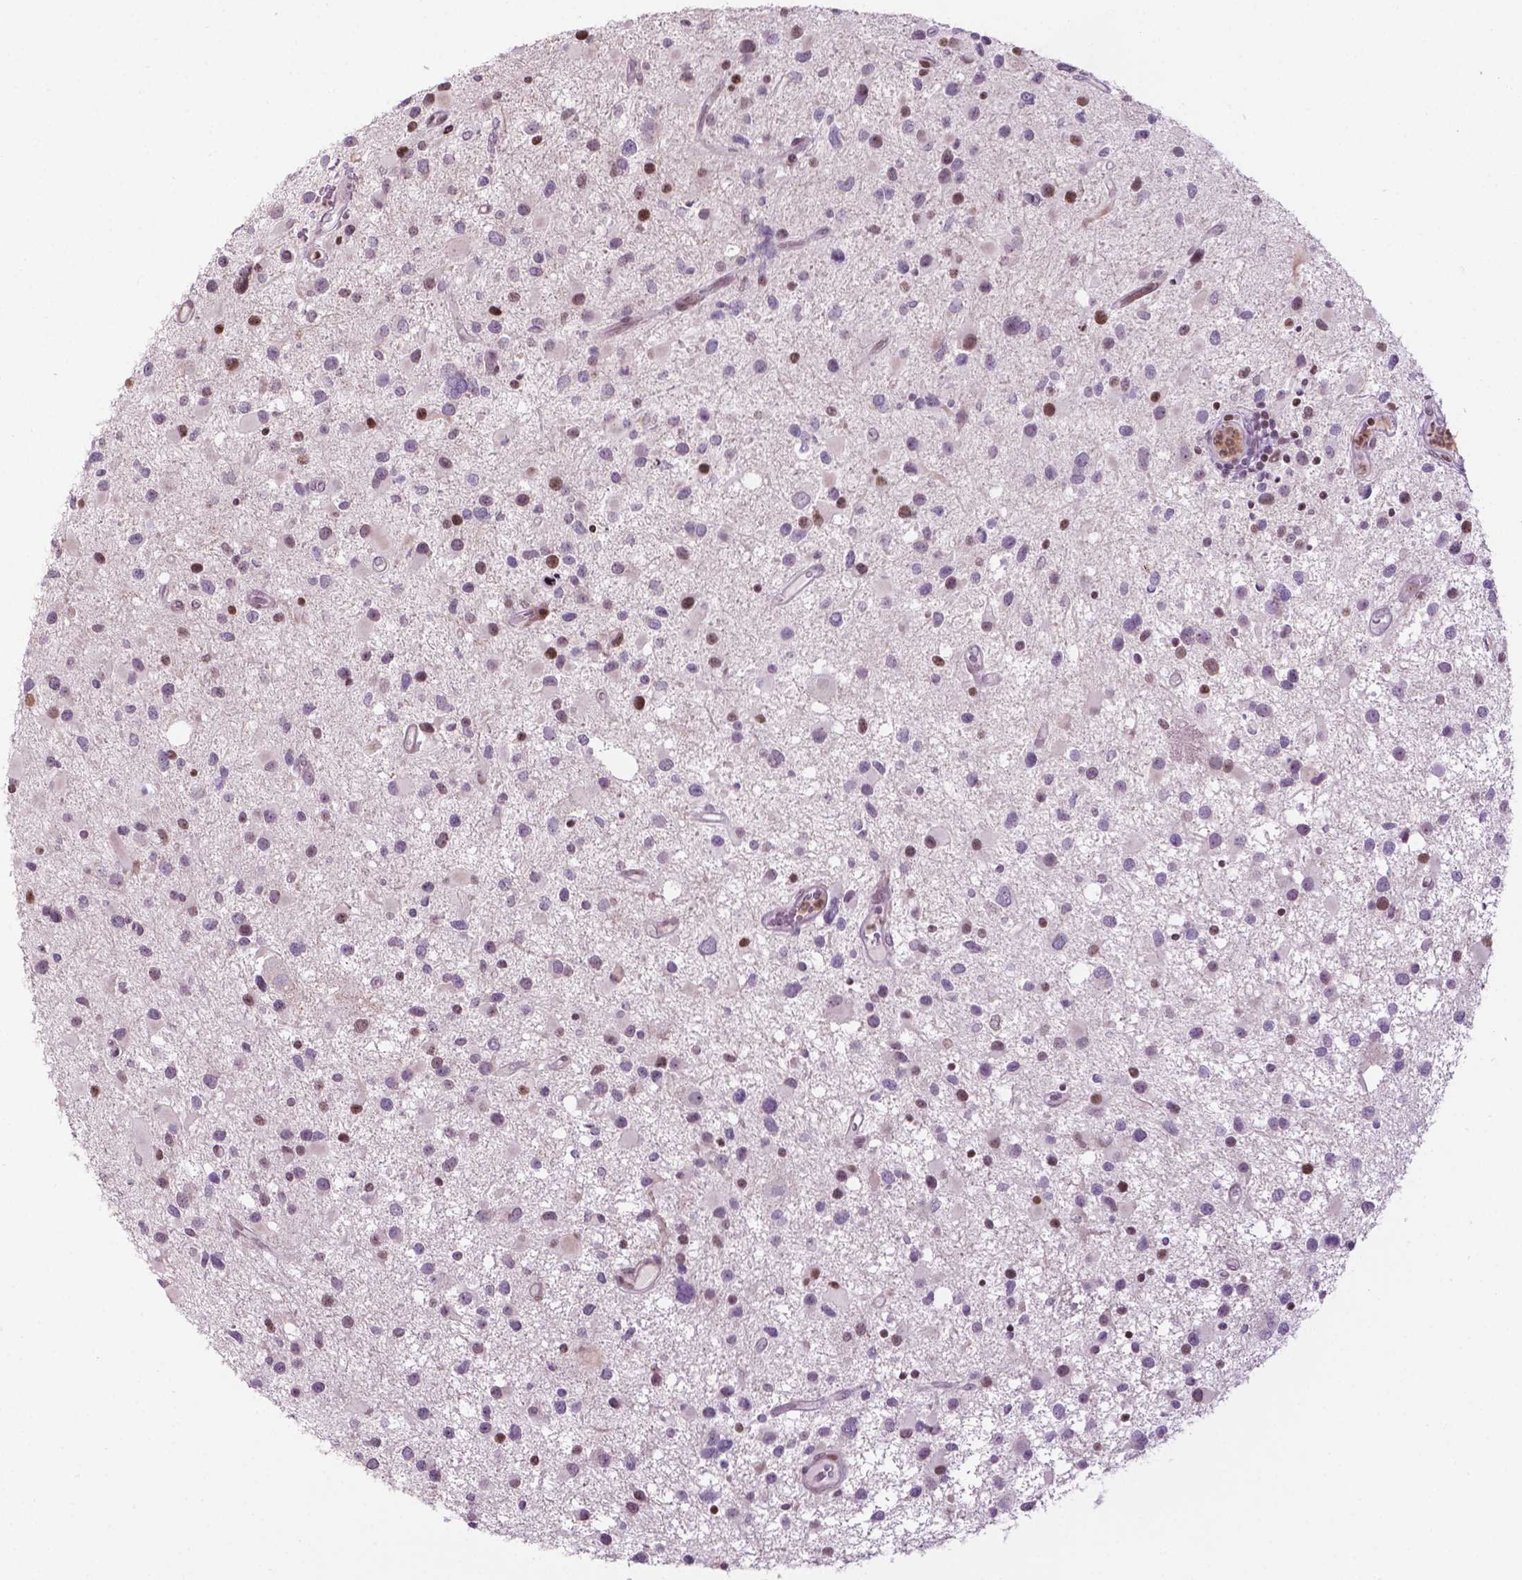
{"staining": {"intensity": "moderate", "quantity": "<25%", "location": "nuclear"}, "tissue": "glioma", "cell_type": "Tumor cells", "image_type": "cancer", "snomed": [{"axis": "morphology", "description": "Glioma, malignant, Low grade"}, {"axis": "topography", "description": "Brain"}], "caption": "High-power microscopy captured an immunohistochemistry (IHC) micrograph of malignant low-grade glioma, revealing moderate nuclear expression in about <25% of tumor cells.", "gene": "PTPN18", "patient": {"sex": "female", "age": 32}}